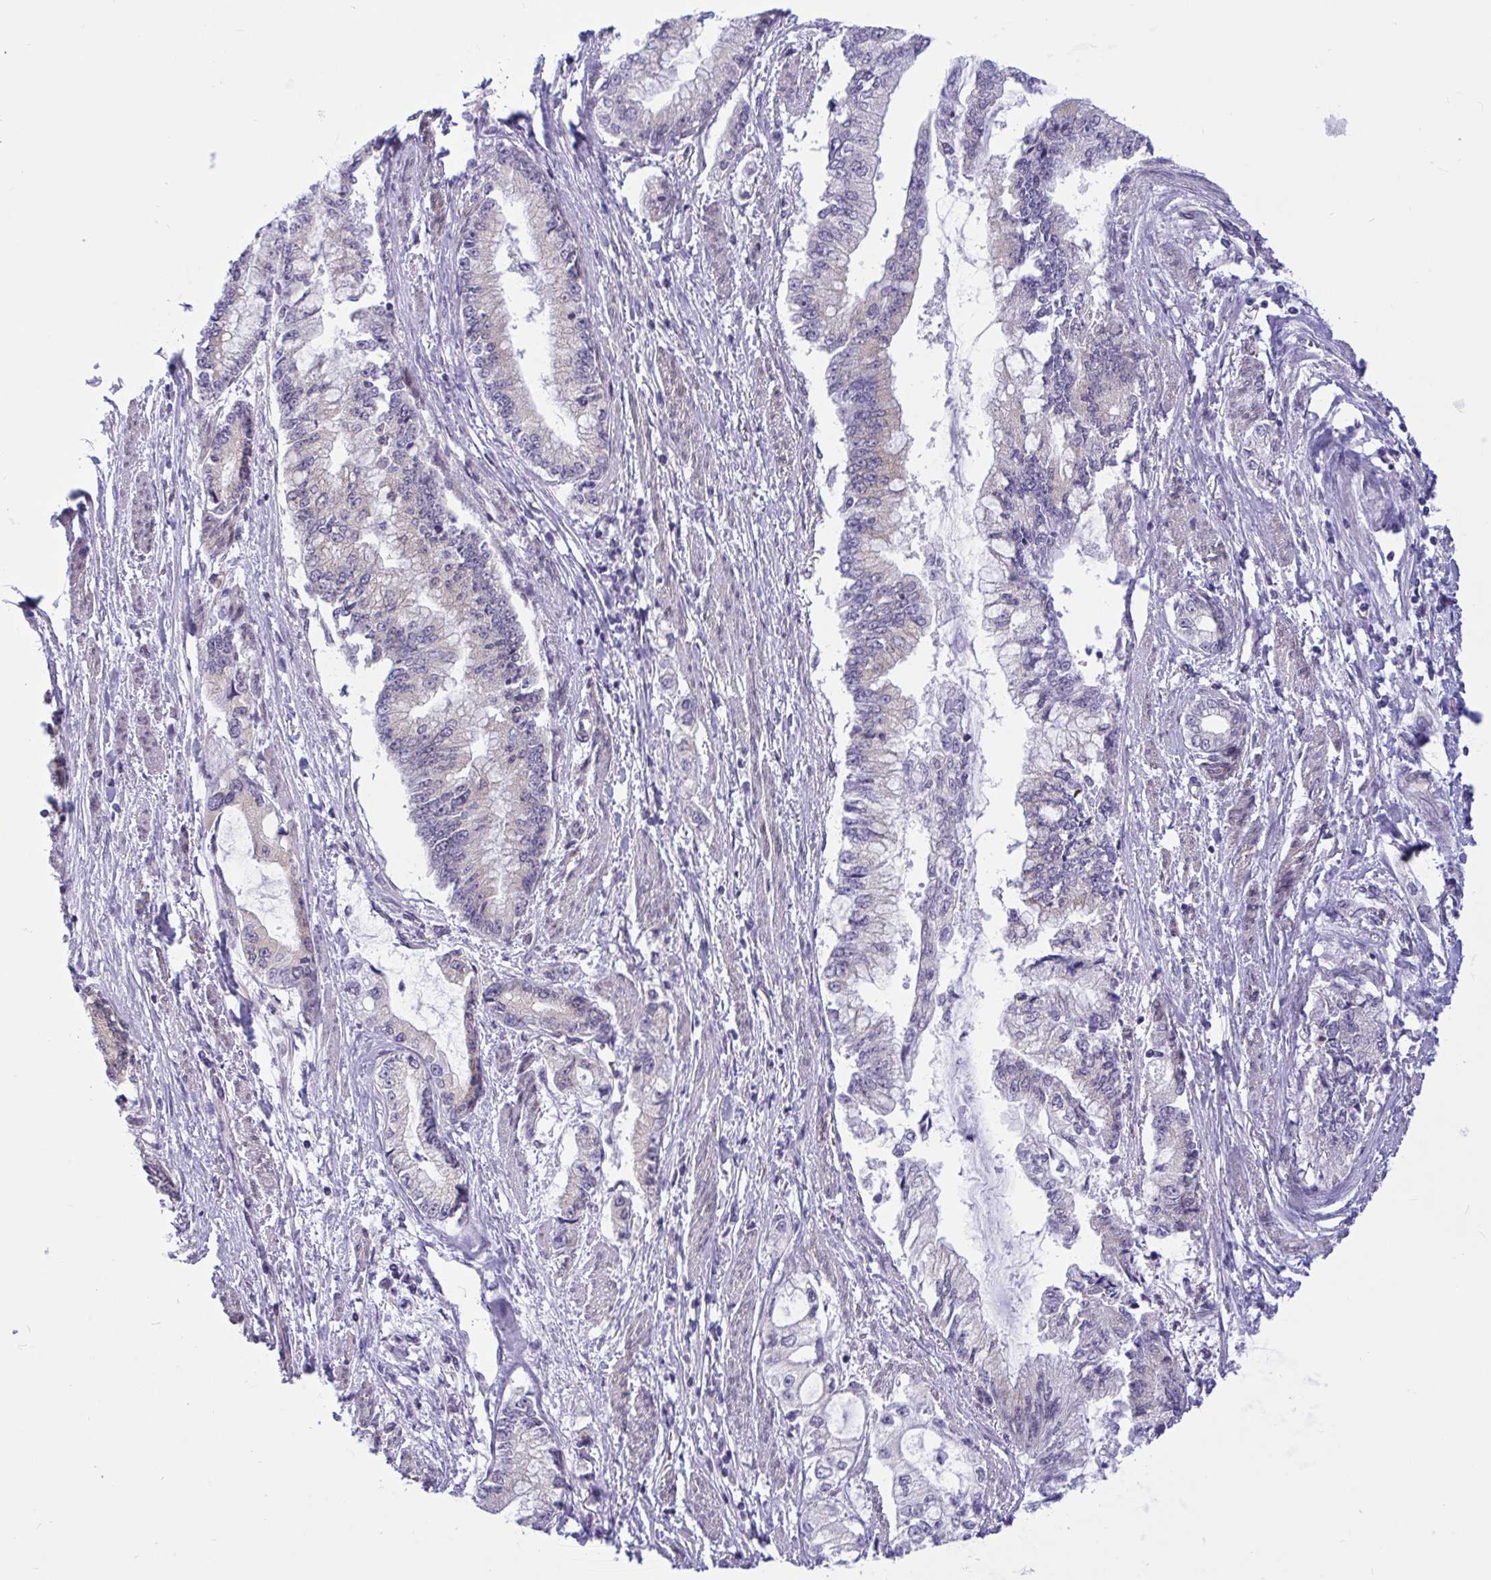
{"staining": {"intensity": "negative", "quantity": "none", "location": "none"}, "tissue": "stomach cancer", "cell_type": "Tumor cells", "image_type": "cancer", "snomed": [{"axis": "morphology", "description": "Adenocarcinoma, NOS"}, {"axis": "topography", "description": "Stomach, upper"}], "caption": "Tumor cells are negative for protein expression in human adenocarcinoma (stomach).", "gene": "CAMLG", "patient": {"sex": "female", "age": 74}}